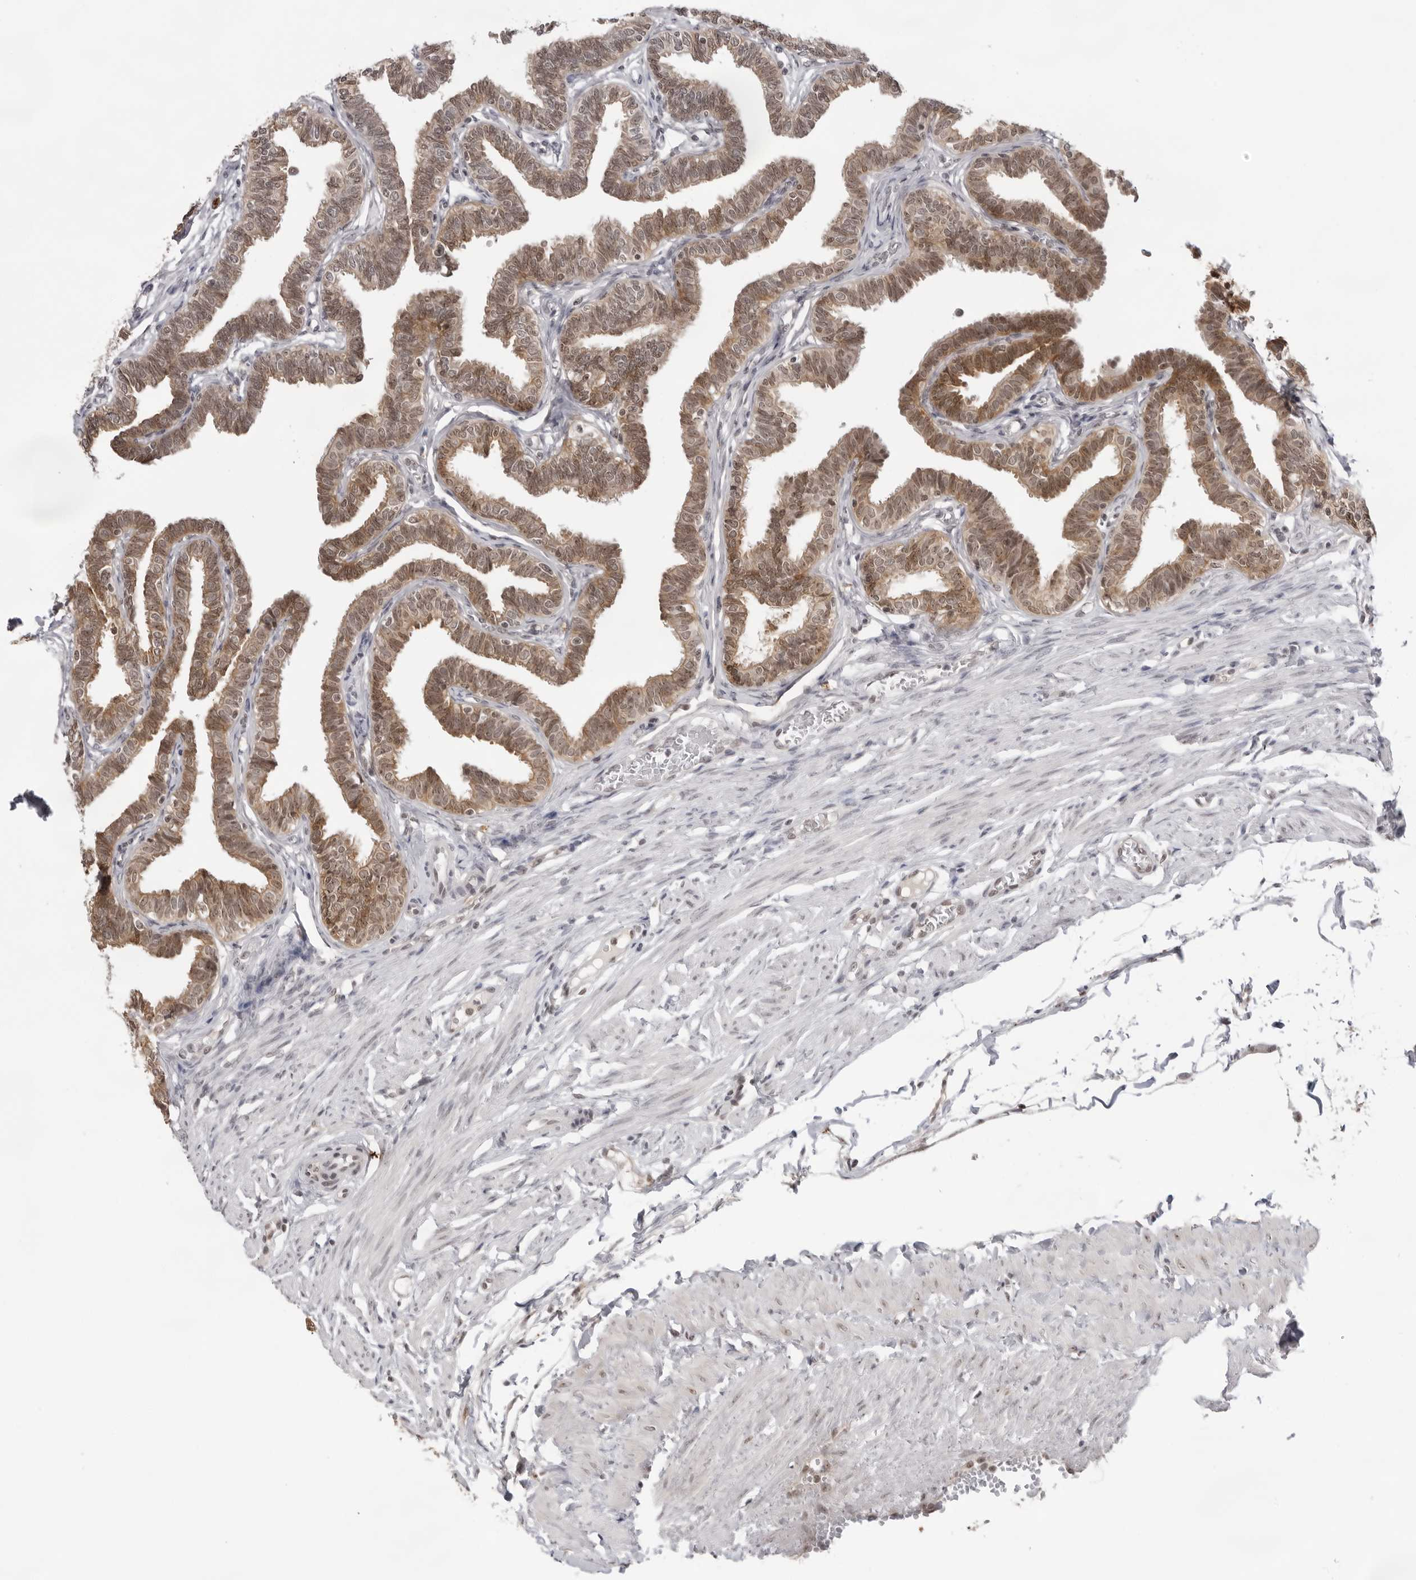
{"staining": {"intensity": "moderate", "quantity": ">75%", "location": "cytoplasmic/membranous,nuclear"}, "tissue": "fallopian tube", "cell_type": "Glandular cells", "image_type": "normal", "snomed": [{"axis": "morphology", "description": "Normal tissue, NOS"}, {"axis": "topography", "description": "Fallopian tube"}, {"axis": "topography", "description": "Ovary"}], "caption": "High-magnification brightfield microscopy of unremarkable fallopian tube stained with DAB (3,3'-diaminobenzidine) (brown) and counterstained with hematoxylin (blue). glandular cells exhibit moderate cytoplasmic/membranous,nuclear staining is appreciated in about>75% of cells. Nuclei are stained in blue.", "gene": "EXOSC10", "patient": {"sex": "female", "age": 23}}